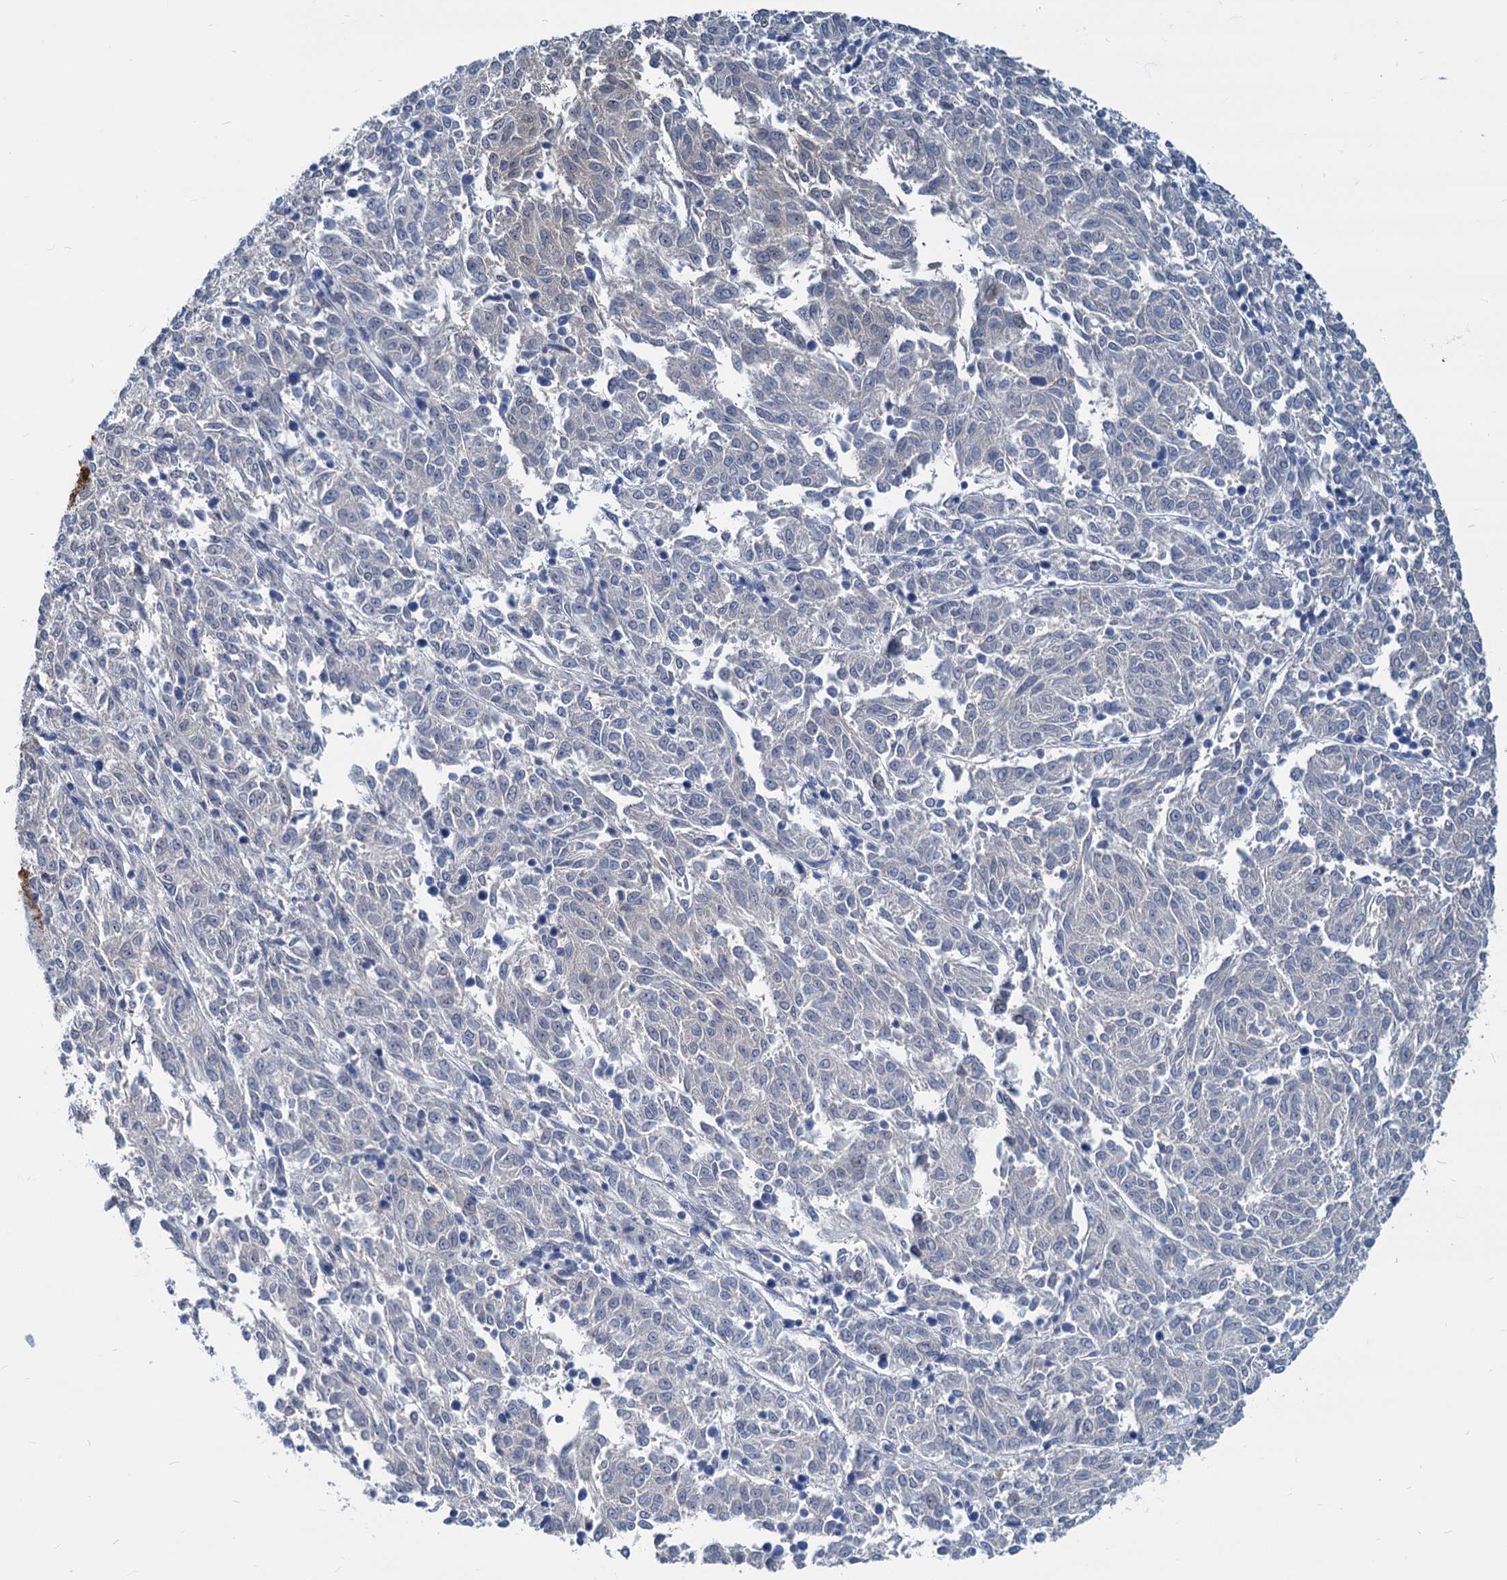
{"staining": {"intensity": "negative", "quantity": "none", "location": "none"}, "tissue": "melanoma", "cell_type": "Tumor cells", "image_type": "cancer", "snomed": [{"axis": "morphology", "description": "Malignant melanoma, NOS"}, {"axis": "topography", "description": "Skin"}], "caption": "Tumor cells are negative for protein expression in human malignant melanoma. The staining is performed using DAB (3,3'-diaminobenzidine) brown chromogen with nuclei counter-stained in using hematoxylin.", "gene": "GSTM3", "patient": {"sex": "female", "age": 72}}